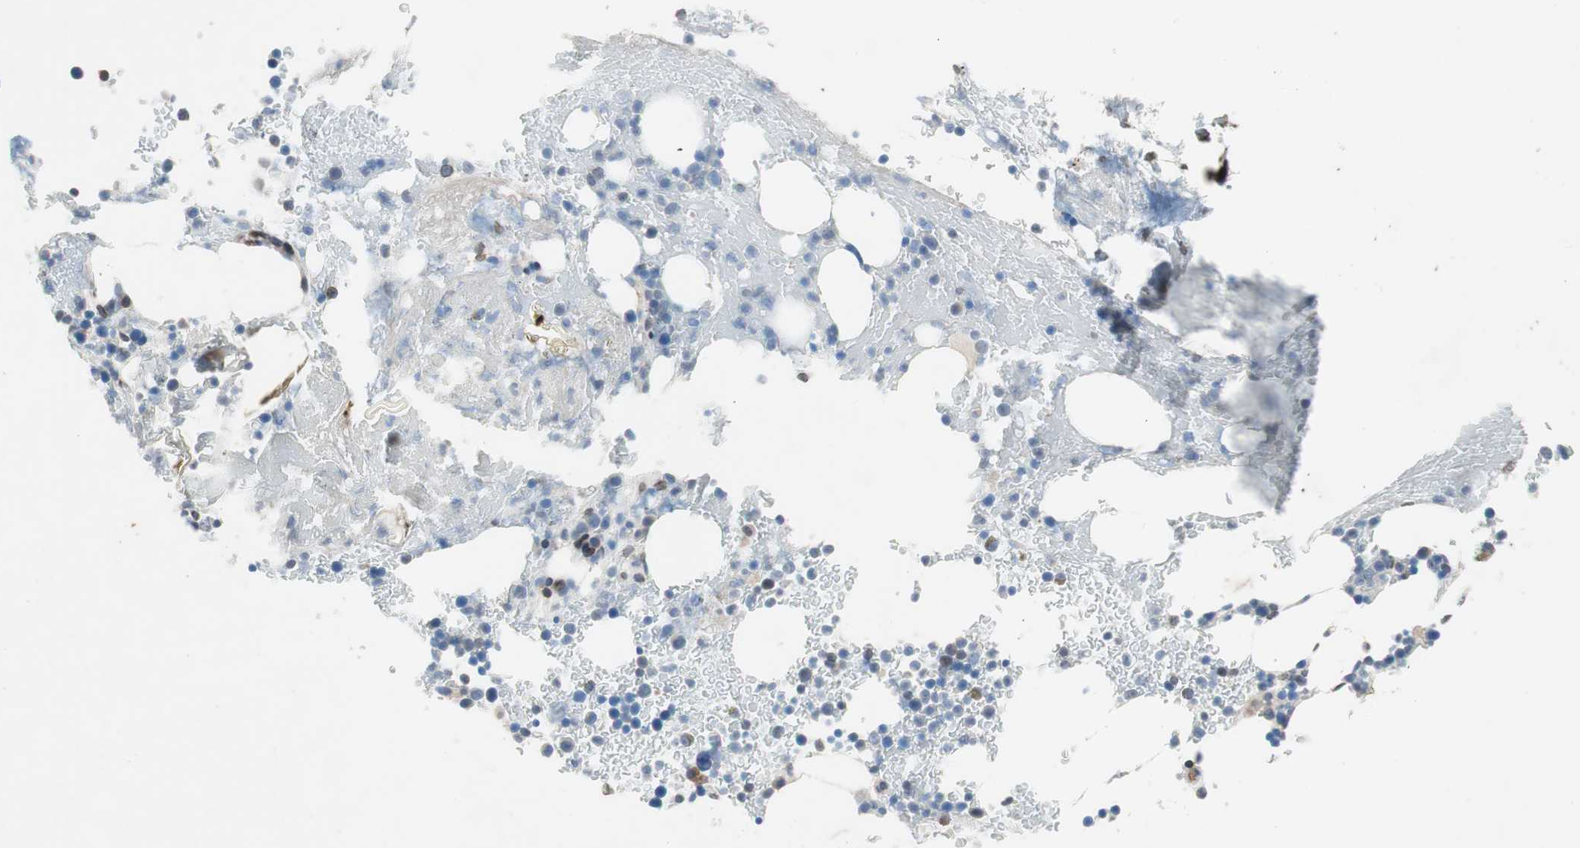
{"staining": {"intensity": "weak", "quantity": "<25%", "location": "cytoplasmic/membranous"}, "tissue": "bone marrow", "cell_type": "Hematopoietic cells", "image_type": "normal", "snomed": [{"axis": "morphology", "description": "Normal tissue, NOS"}, {"axis": "topography", "description": "Bone marrow"}], "caption": "Immunohistochemistry of normal human bone marrow shows no expression in hematopoietic cells.", "gene": "ARNT2", "patient": {"sex": "female", "age": 73}}